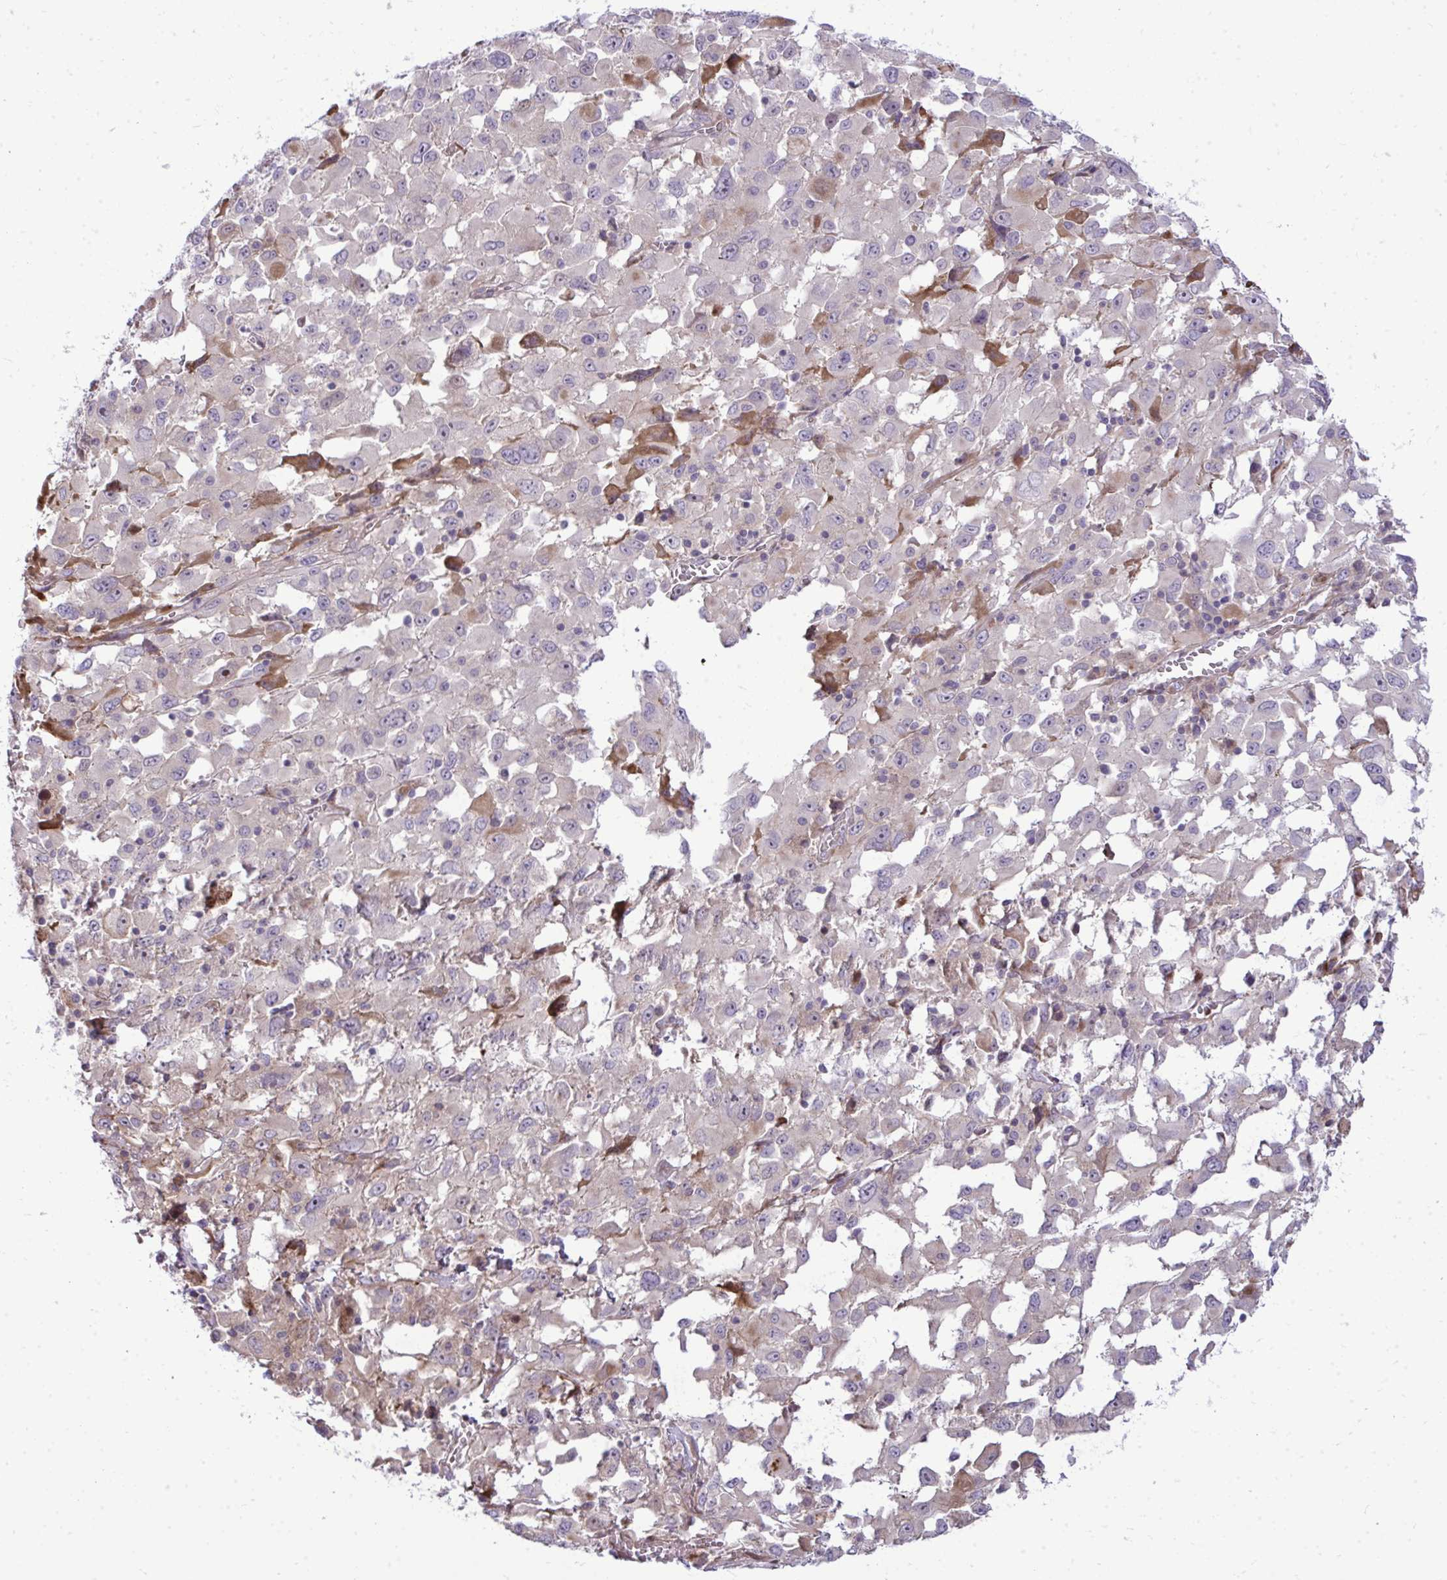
{"staining": {"intensity": "negative", "quantity": "none", "location": "none"}, "tissue": "melanoma", "cell_type": "Tumor cells", "image_type": "cancer", "snomed": [{"axis": "morphology", "description": "Malignant melanoma, Metastatic site"}, {"axis": "topography", "description": "Soft tissue"}], "caption": "Immunohistochemistry of human melanoma displays no staining in tumor cells.", "gene": "ZSCAN9", "patient": {"sex": "male", "age": 50}}